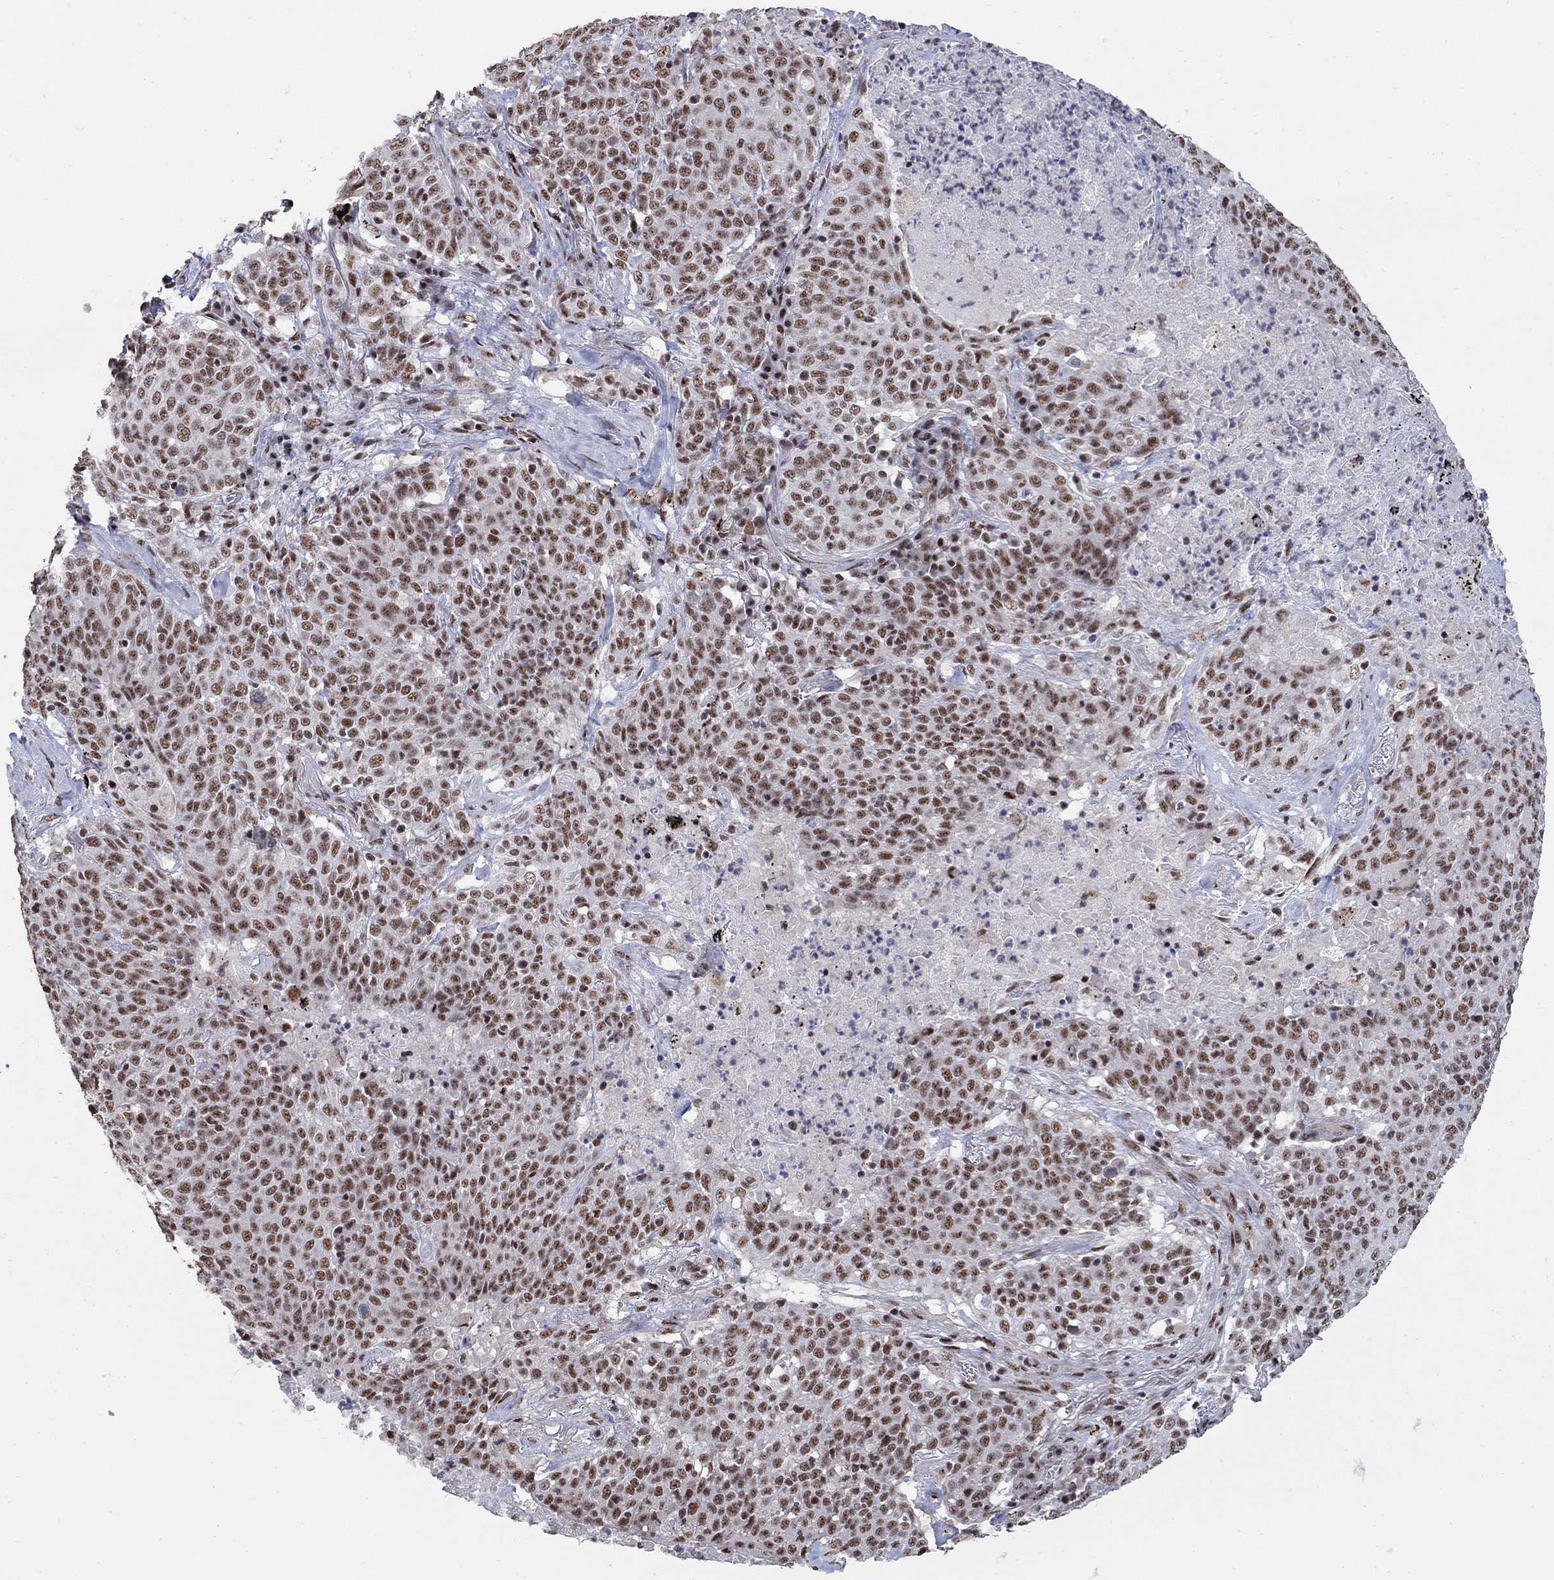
{"staining": {"intensity": "moderate", "quantity": "<25%", "location": "nuclear"}, "tissue": "lung cancer", "cell_type": "Tumor cells", "image_type": "cancer", "snomed": [{"axis": "morphology", "description": "Squamous cell carcinoma, NOS"}, {"axis": "topography", "description": "Lung"}], "caption": "An immunohistochemistry (IHC) image of tumor tissue is shown. Protein staining in brown labels moderate nuclear positivity in squamous cell carcinoma (lung) within tumor cells.", "gene": "PNISR", "patient": {"sex": "male", "age": 82}}